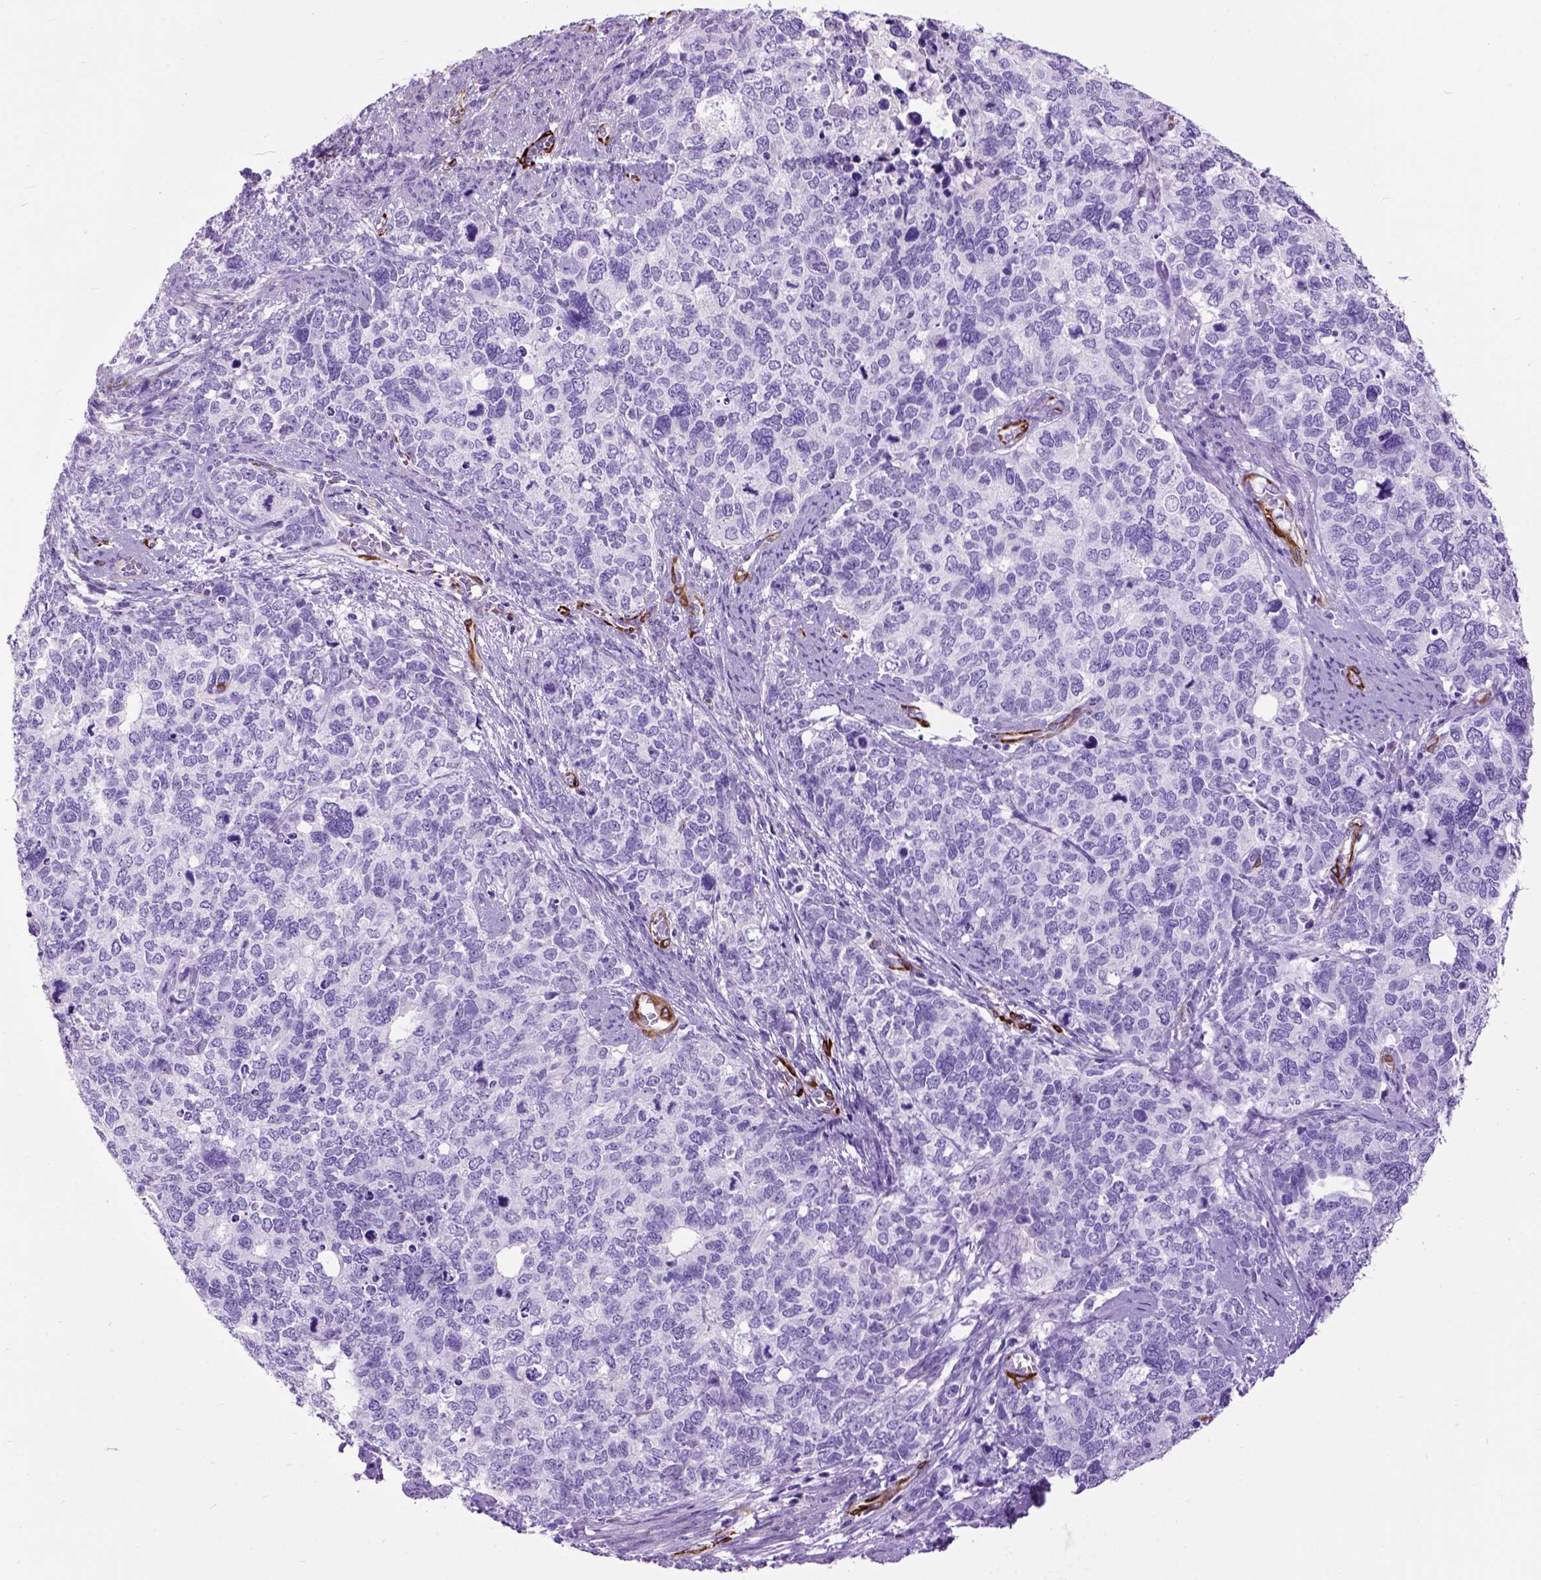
{"staining": {"intensity": "negative", "quantity": "none", "location": "none"}, "tissue": "cervical cancer", "cell_type": "Tumor cells", "image_type": "cancer", "snomed": [{"axis": "morphology", "description": "Squamous cell carcinoma, NOS"}, {"axis": "topography", "description": "Cervix"}], "caption": "Immunohistochemistry (IHC) image of neoplastic tissue: human squamous cell carcinoma (cervical) stained with DAB demonstrates no significant protein expression in tumor cells.", "gene": "MAPT", "patient": {"sex": "female", "age": 63}}